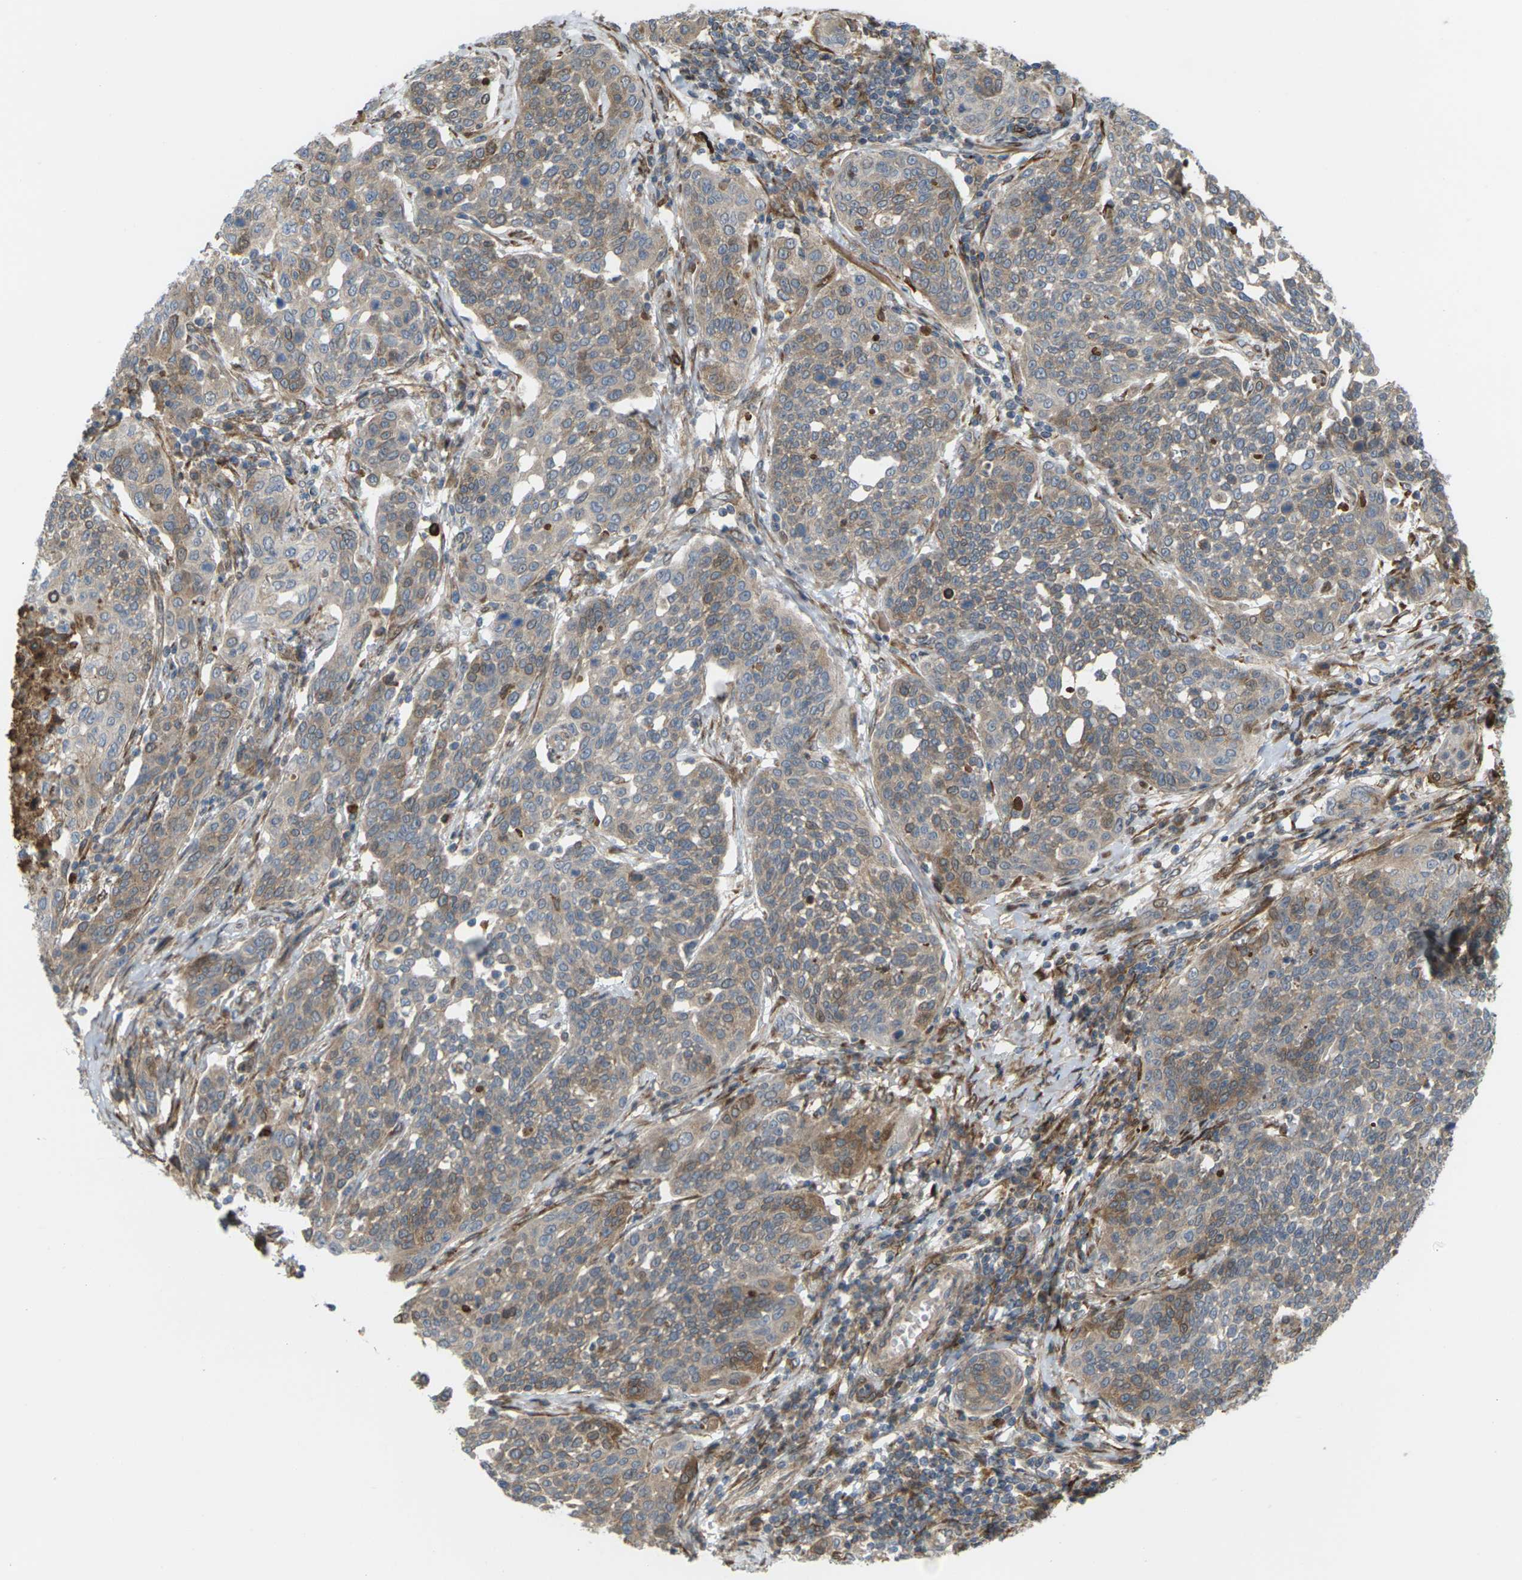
{"staining": {"intensity": "moderate", "quantity": ">75%", "location": "cytoplasmic/membranous"}, "tissue": "cervical cancer", "cell_type": "Tumor cells", "image_type": "cancer", "snomed": [{"axis": "morphology", "description": "Squamous cell carcinoma, NOS"}, {"axis": "topography", "description": "Cervix"}], "caption": "This micrograph reveals IHC staining of cervical cancer, with medium moderate cytoplasmic/membranous staining in approximately >75% of tumor cells.", "gene": "ROBO1", "patient": {"sex": "female", "age": 34}}